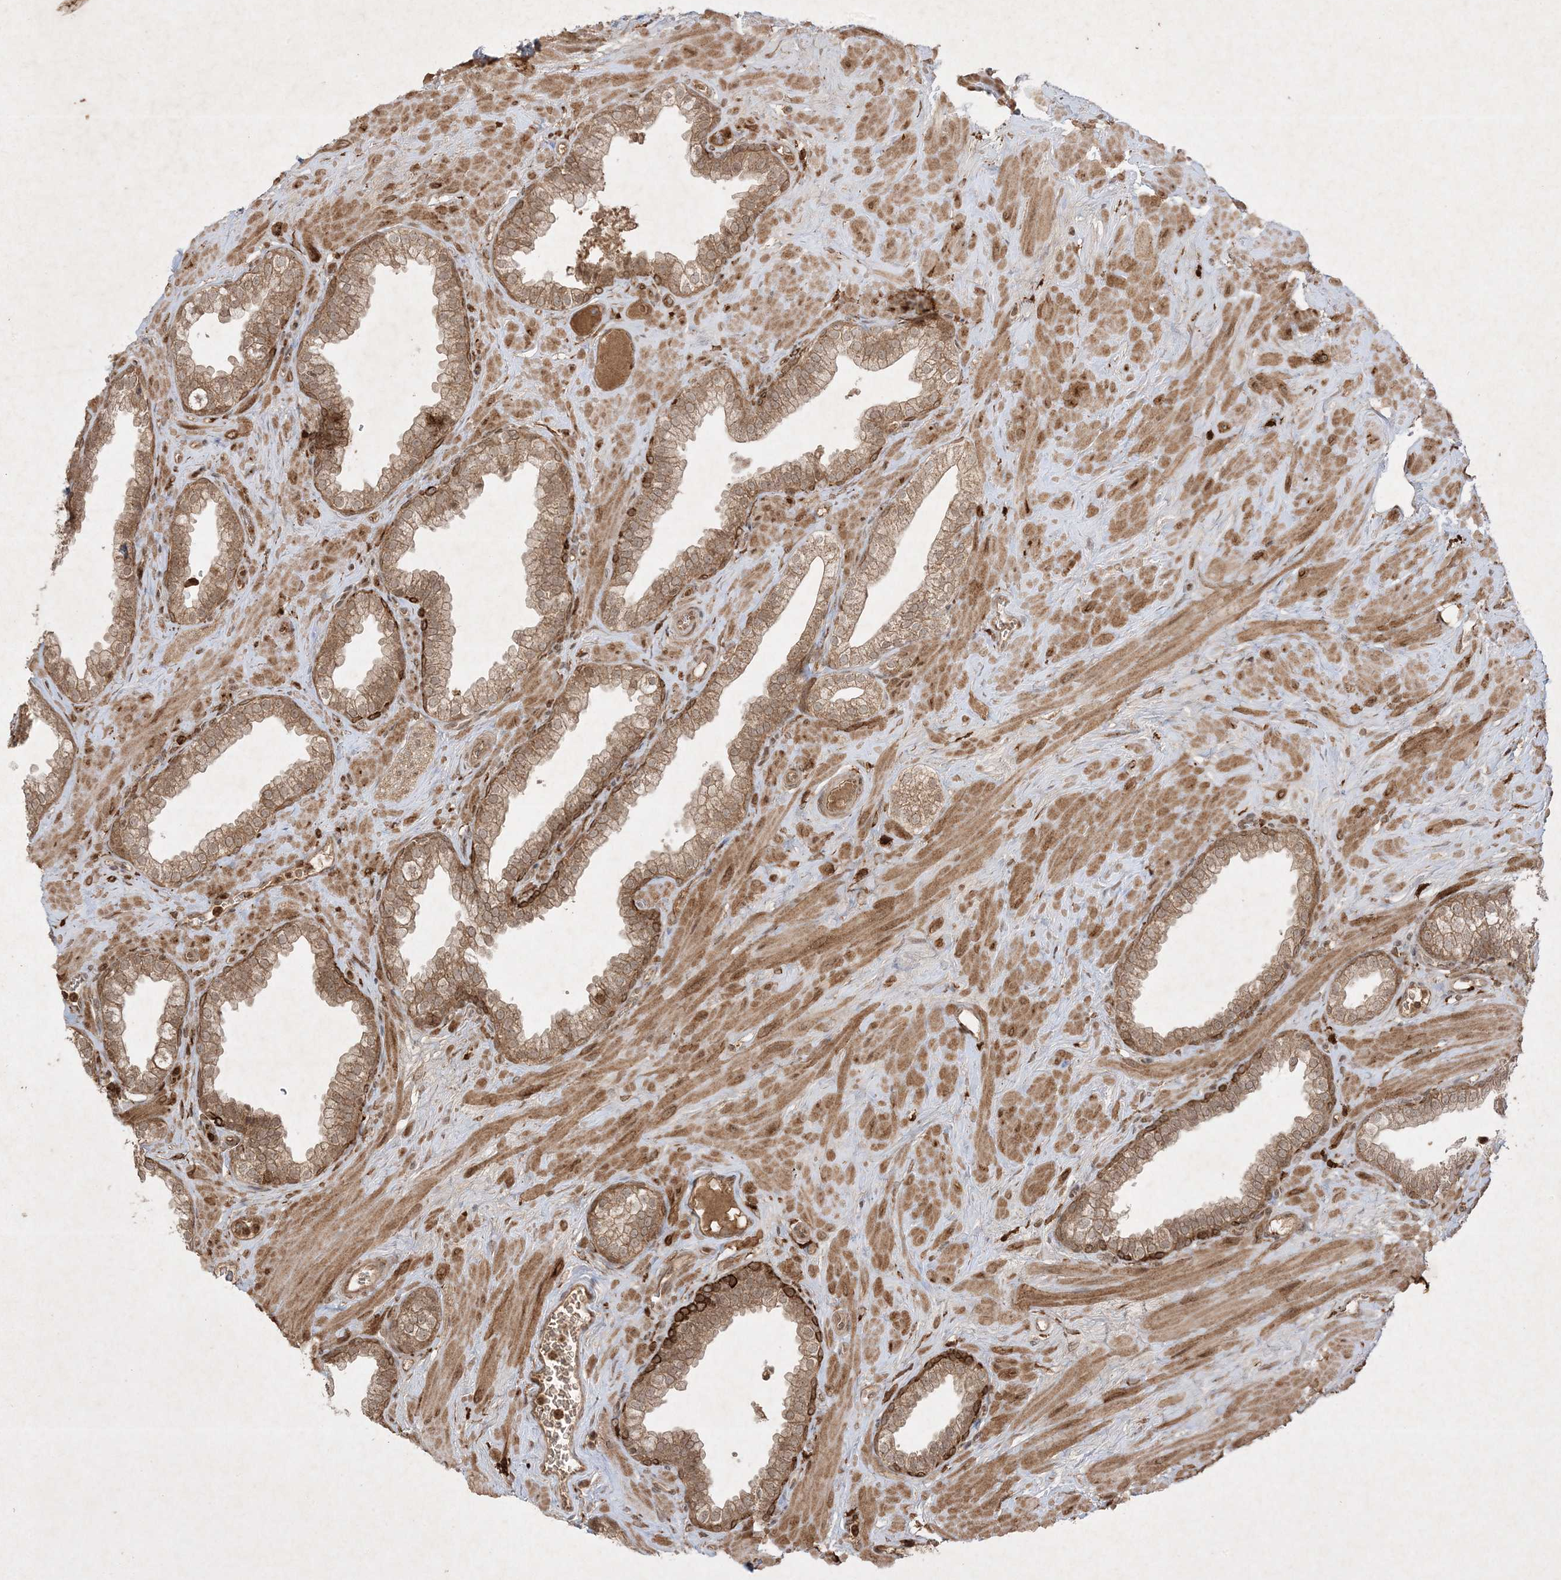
{"staining": {"intensity": "strong", "quantity": "25%-75%", "location": "cytoplasmic/membranous"}, "tissue": "prostate", "cell_type": "Glandular cells", "image_type": "normal", "snomed": [{"axis": "morphology", "description": "Normal tissue, NOS"}, {"axis": "morphology", "description": "Urothelial carcinoma, Low grade"}, {"axis": "topography", "description": "Urinary bladder"}, {"axis": "topography", "description": "Prostate"}], "caption": "Immunohistochemical staining of unremarkable prostate shows strong cytoplasmic/membranous protein expression in approximately 25%-75% of glandular cells.", "gene": "PTK6", "patient": {"sex": "male", "age": 60}}